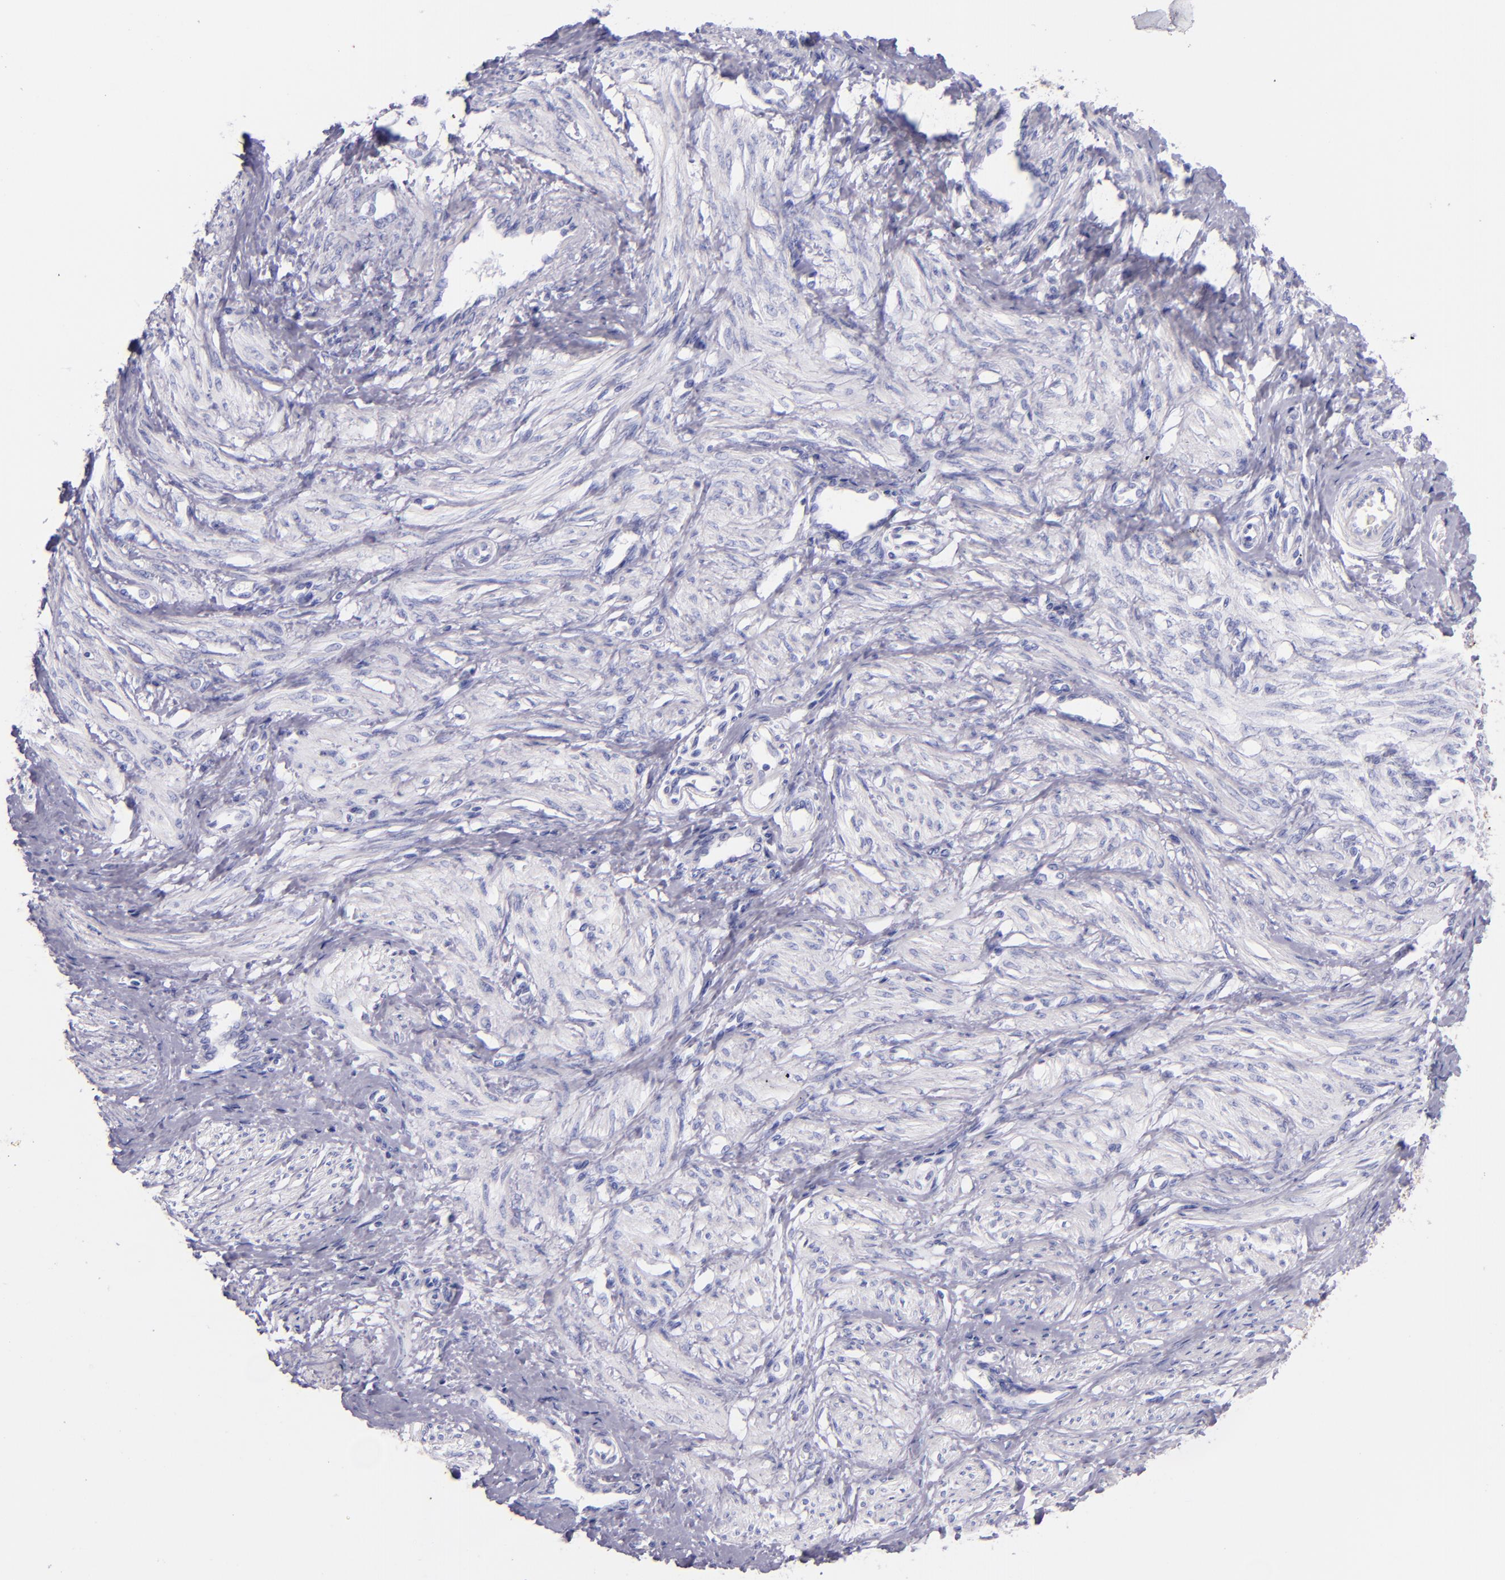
{"staining": {"intensity": "negative", "quantity": "none", "location": "none"}, "tissue": "smooth muscle", "cell_type": "Smooth muscle cells", "image_type": "normal", "snomed": [{"axis": "morphology", "description": "Normal tissue, NOS"}, {"axis": "topography", "description": "Smooth muscle"}, {"axis": "topography", "description": "Uterus"}], "caption": "This image is of normal smooth muscle stained with immunohistochemistry to label a protein in brown with the nuclei are counter-stained blue. There is no positivity in smooth muscle cells. (DAB immunohistochemistry, high magnification).", "gene": "SFTPA2", "patient": {"sex": "female", "age": 39}}